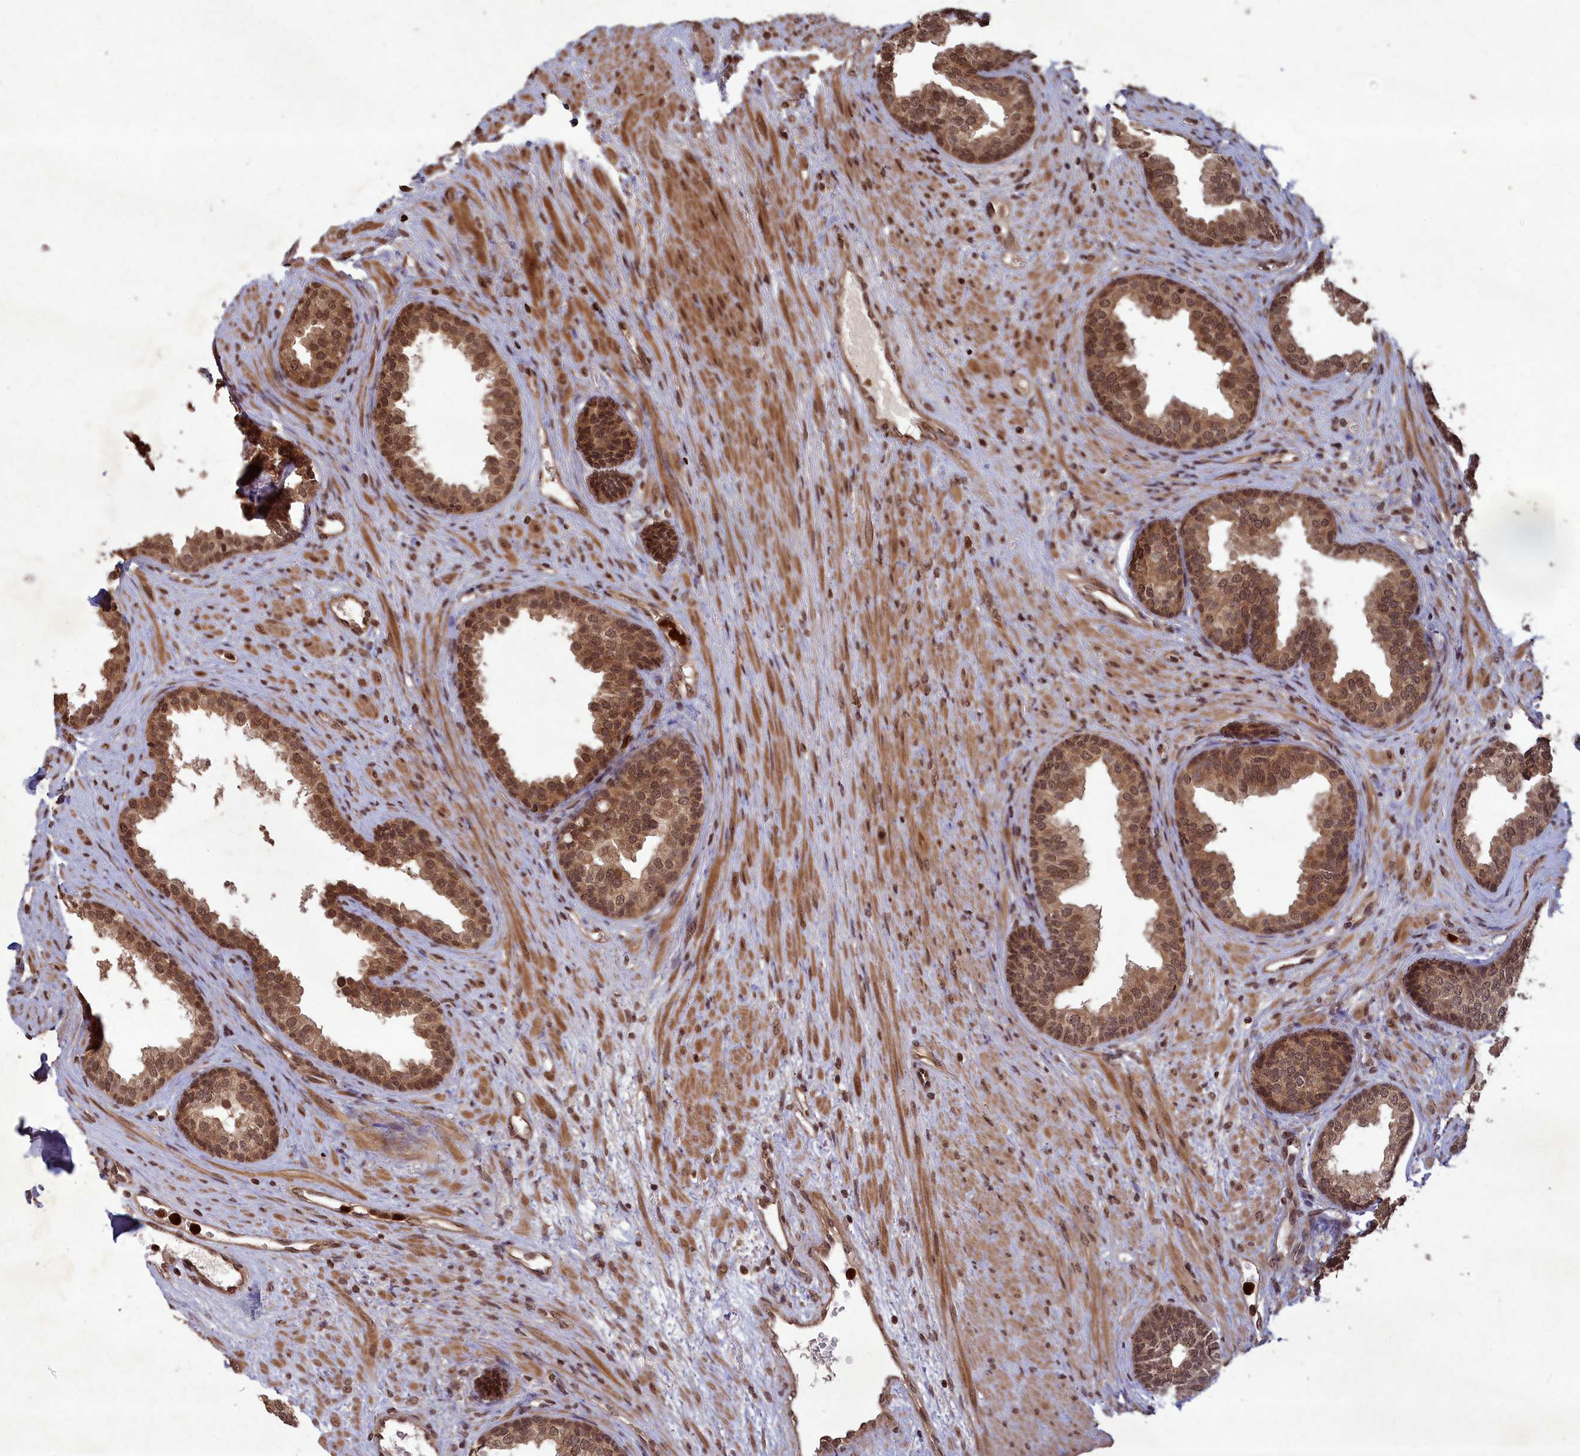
{"staining": {"intensity": "moderate", "quantity": ">75%", "location": "cytoplasmic/membranous,nuclear"}, "tissue": "prostate", "cell_type": "Glandular cells", "image_type": "normal", "snomed": [{"axis": "morphology", "description": "Normal tissue, NOS"}, {"axis": "topography", "description": "Prostate"}], "caption": "Brown immunohistochemical staining in normal human prostate demonstrates moderate cytoplasmic/membranous,nuclear staining in approximately >75% of glandular cells.", "gene": "SRMS", "patient": {"sex": "male", "age": 76}}